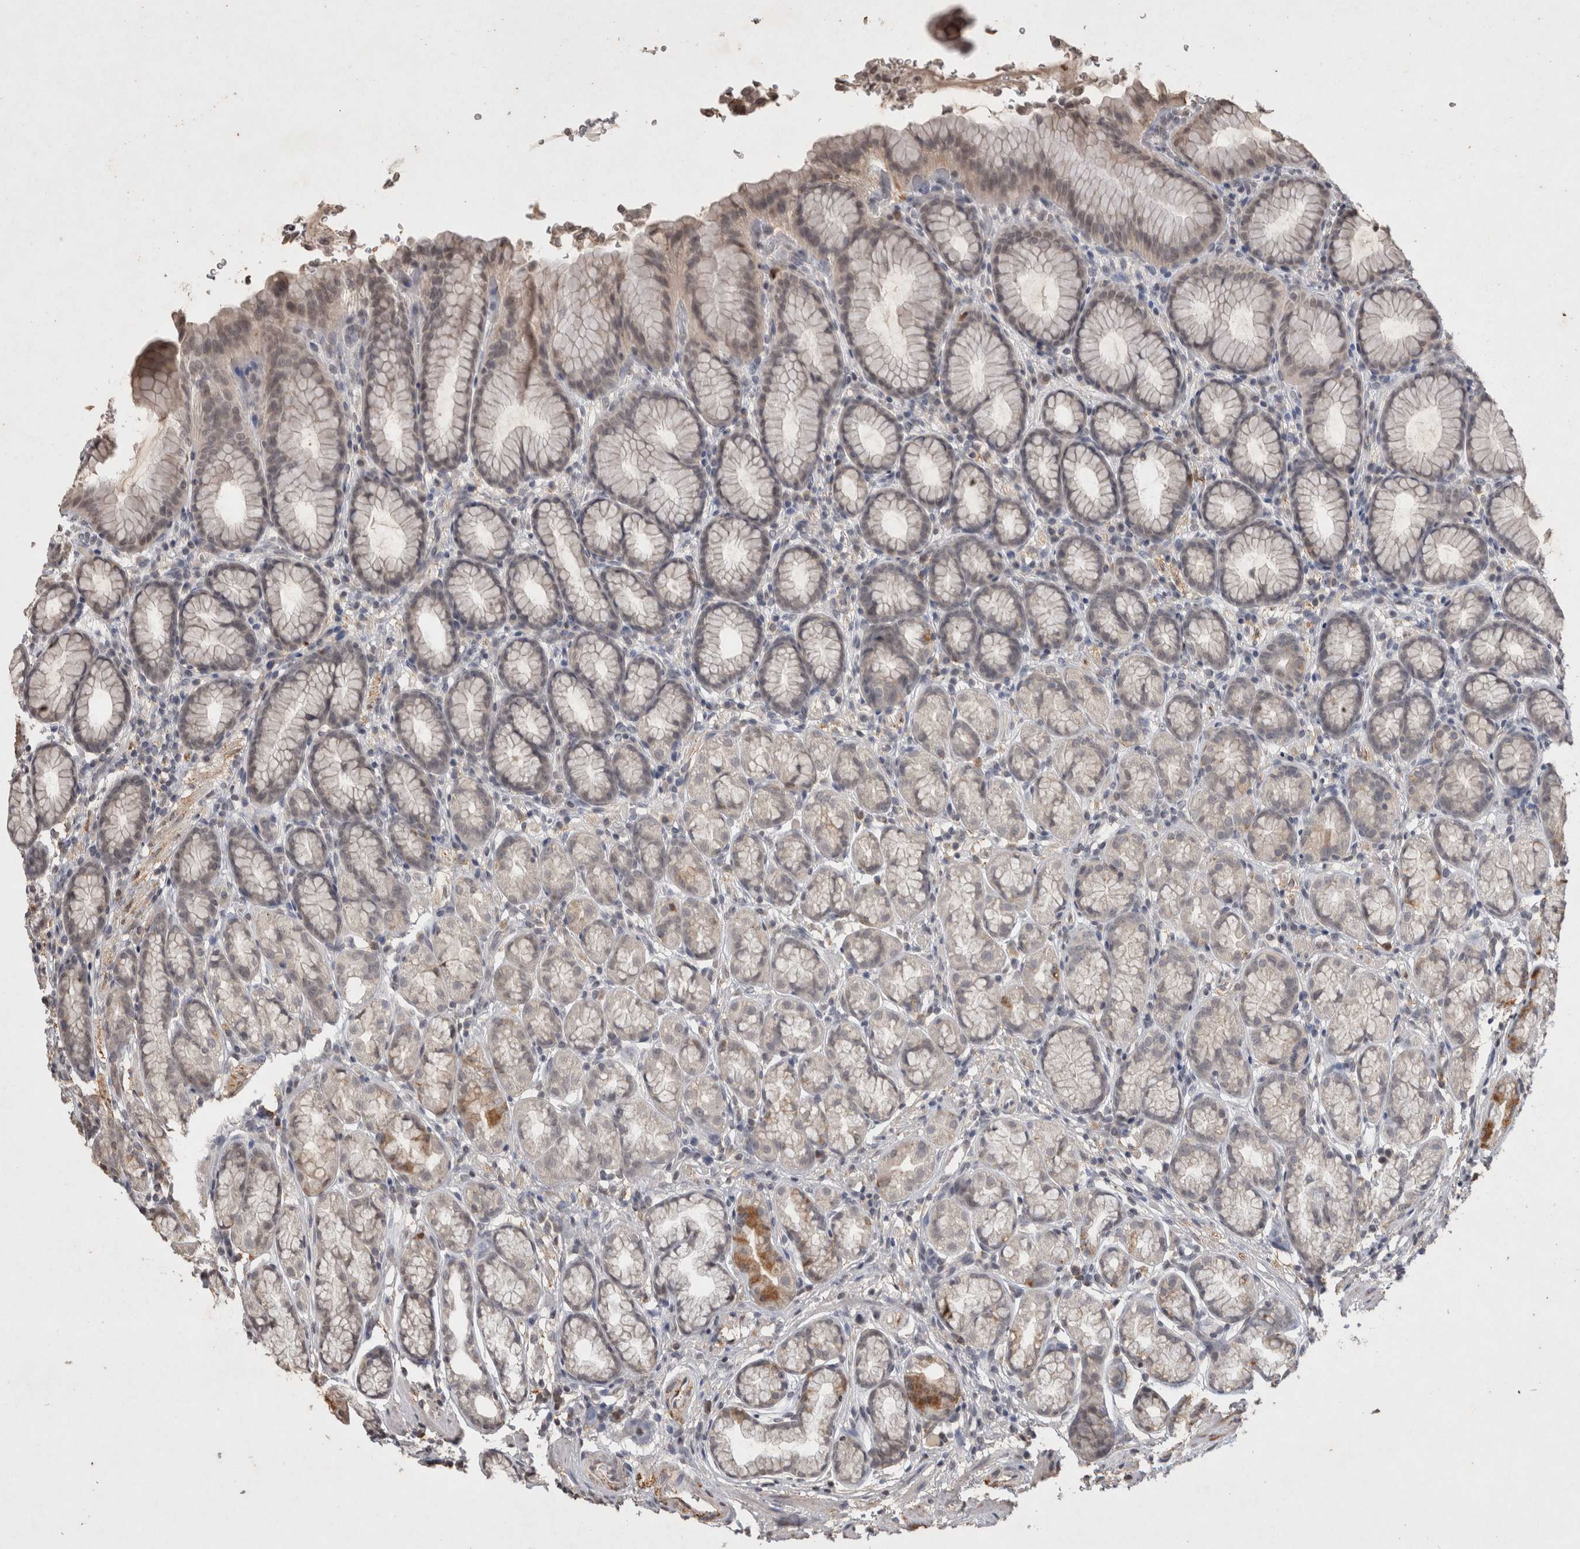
{"staining": {"intensity": "moderate", "quantity": "<25%", "location": "cytoplasmic/membranous"}, "tissue": "stomach", "cell_type": "Glandular cells", "image_type": "normal", "snomed": [{"axis": "morphology", "description": "Normal tissue, NOS"}, {"axis": "topography", "description": "Stomach"}], "caption": "High-magnification brightfield microscopy of unremarkable stomach stained with DAB (brown) and counterstained with hematoxylin (blue). glandular cells exhibit moderate cytoplasmic/membranous expression is present in about<25% of cells.", "gene": "HRK", "patient": {"sex": "male", "age": 42}}